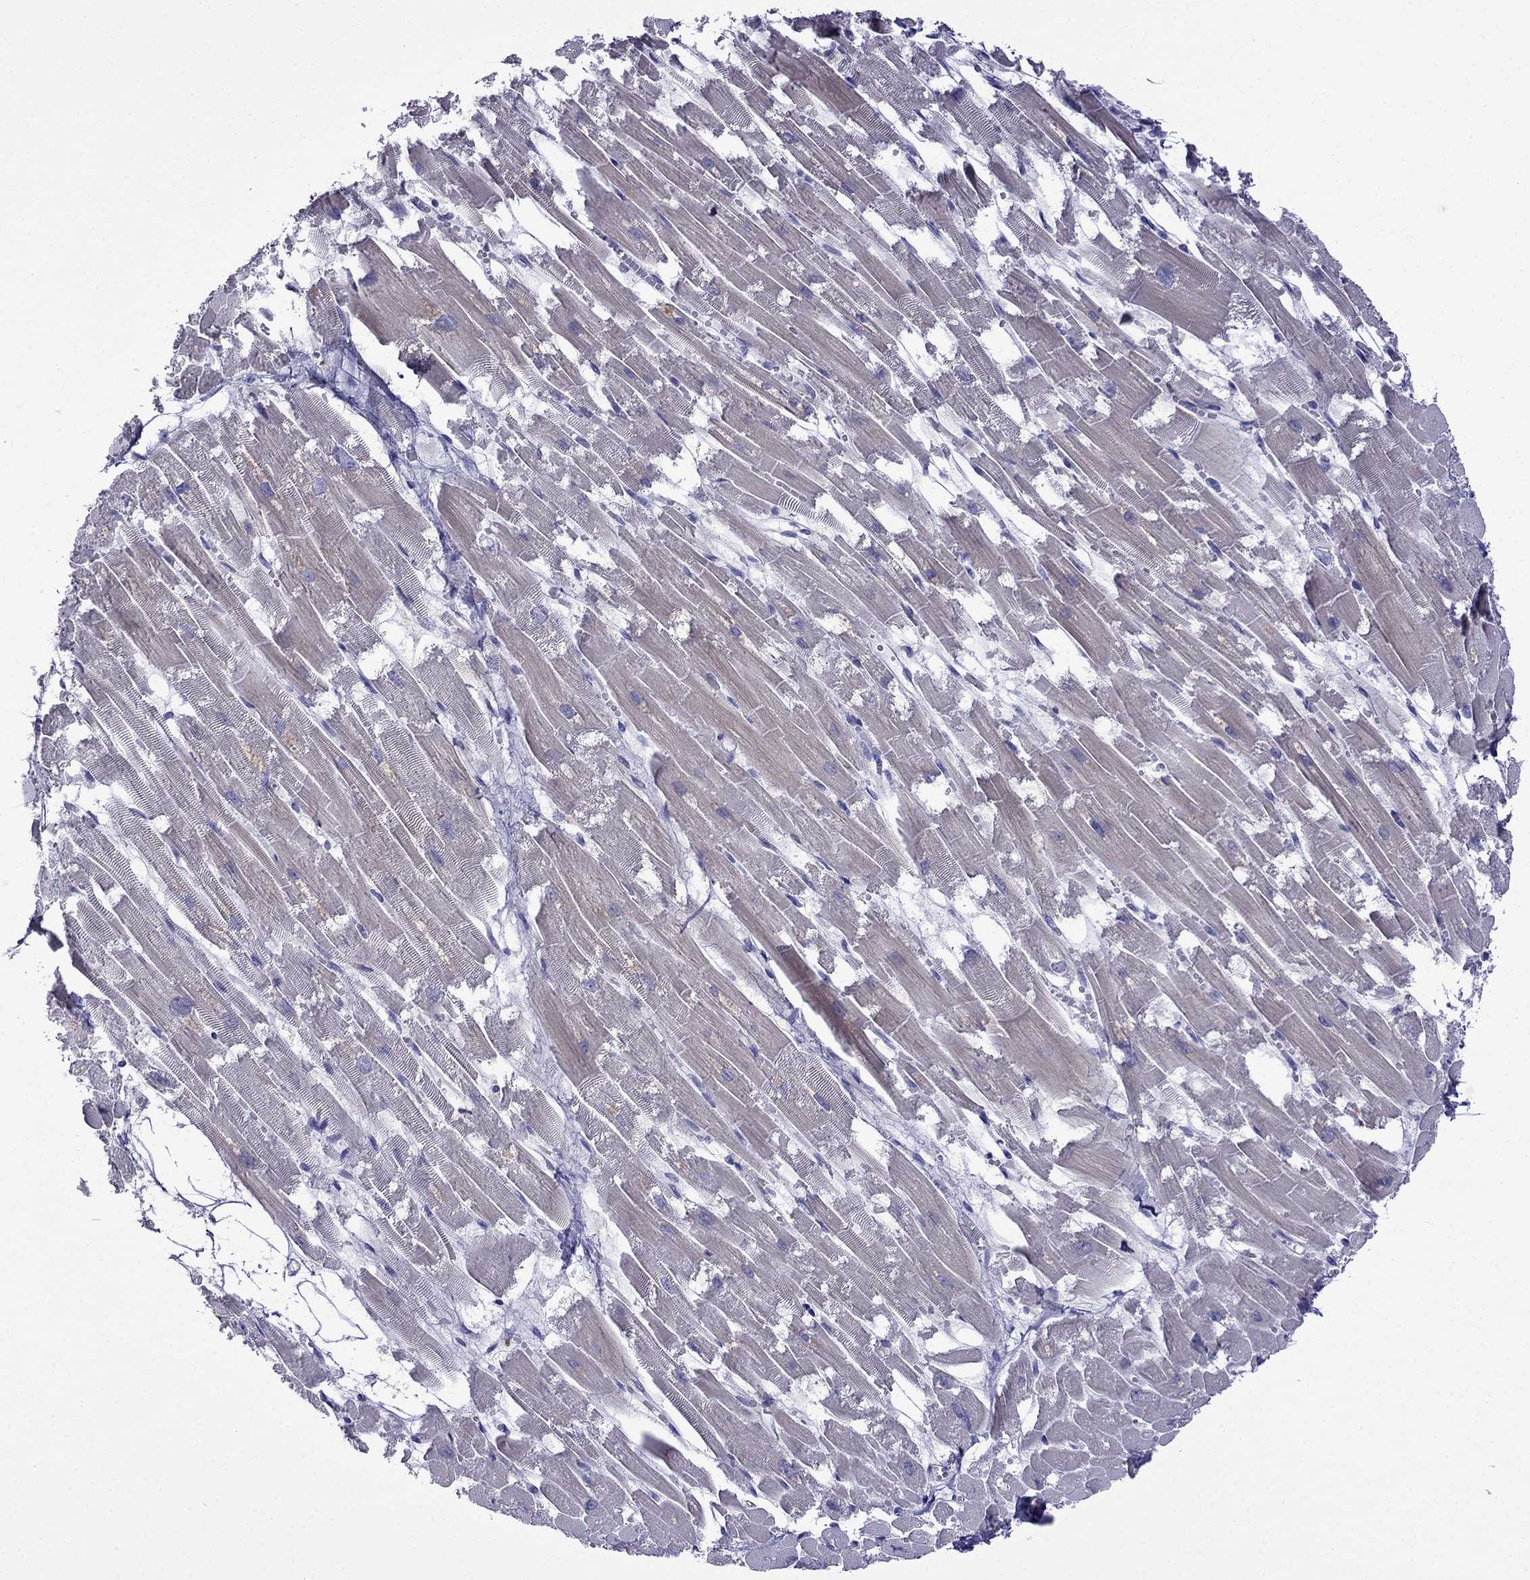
{"staining": {"intensity": "negative", "quantity": "none", "location": "none"}, "tissue": "heart muscle", "cell_type": "Cardiomyocytes", "image_type": "normal", "snomed": [{"axis": "morphology", "description": "Normal tissue, NOS"}, {"axis": "topography", "description": "Heart"}], "caption": "High power microscopy micrograph of an IHC micrograph of unremarkable heart muscle, revealing no significant positivity in cardiomyocytes.", "gene": "CDHR4", "patient": {"sex": "female", "age": 52}}